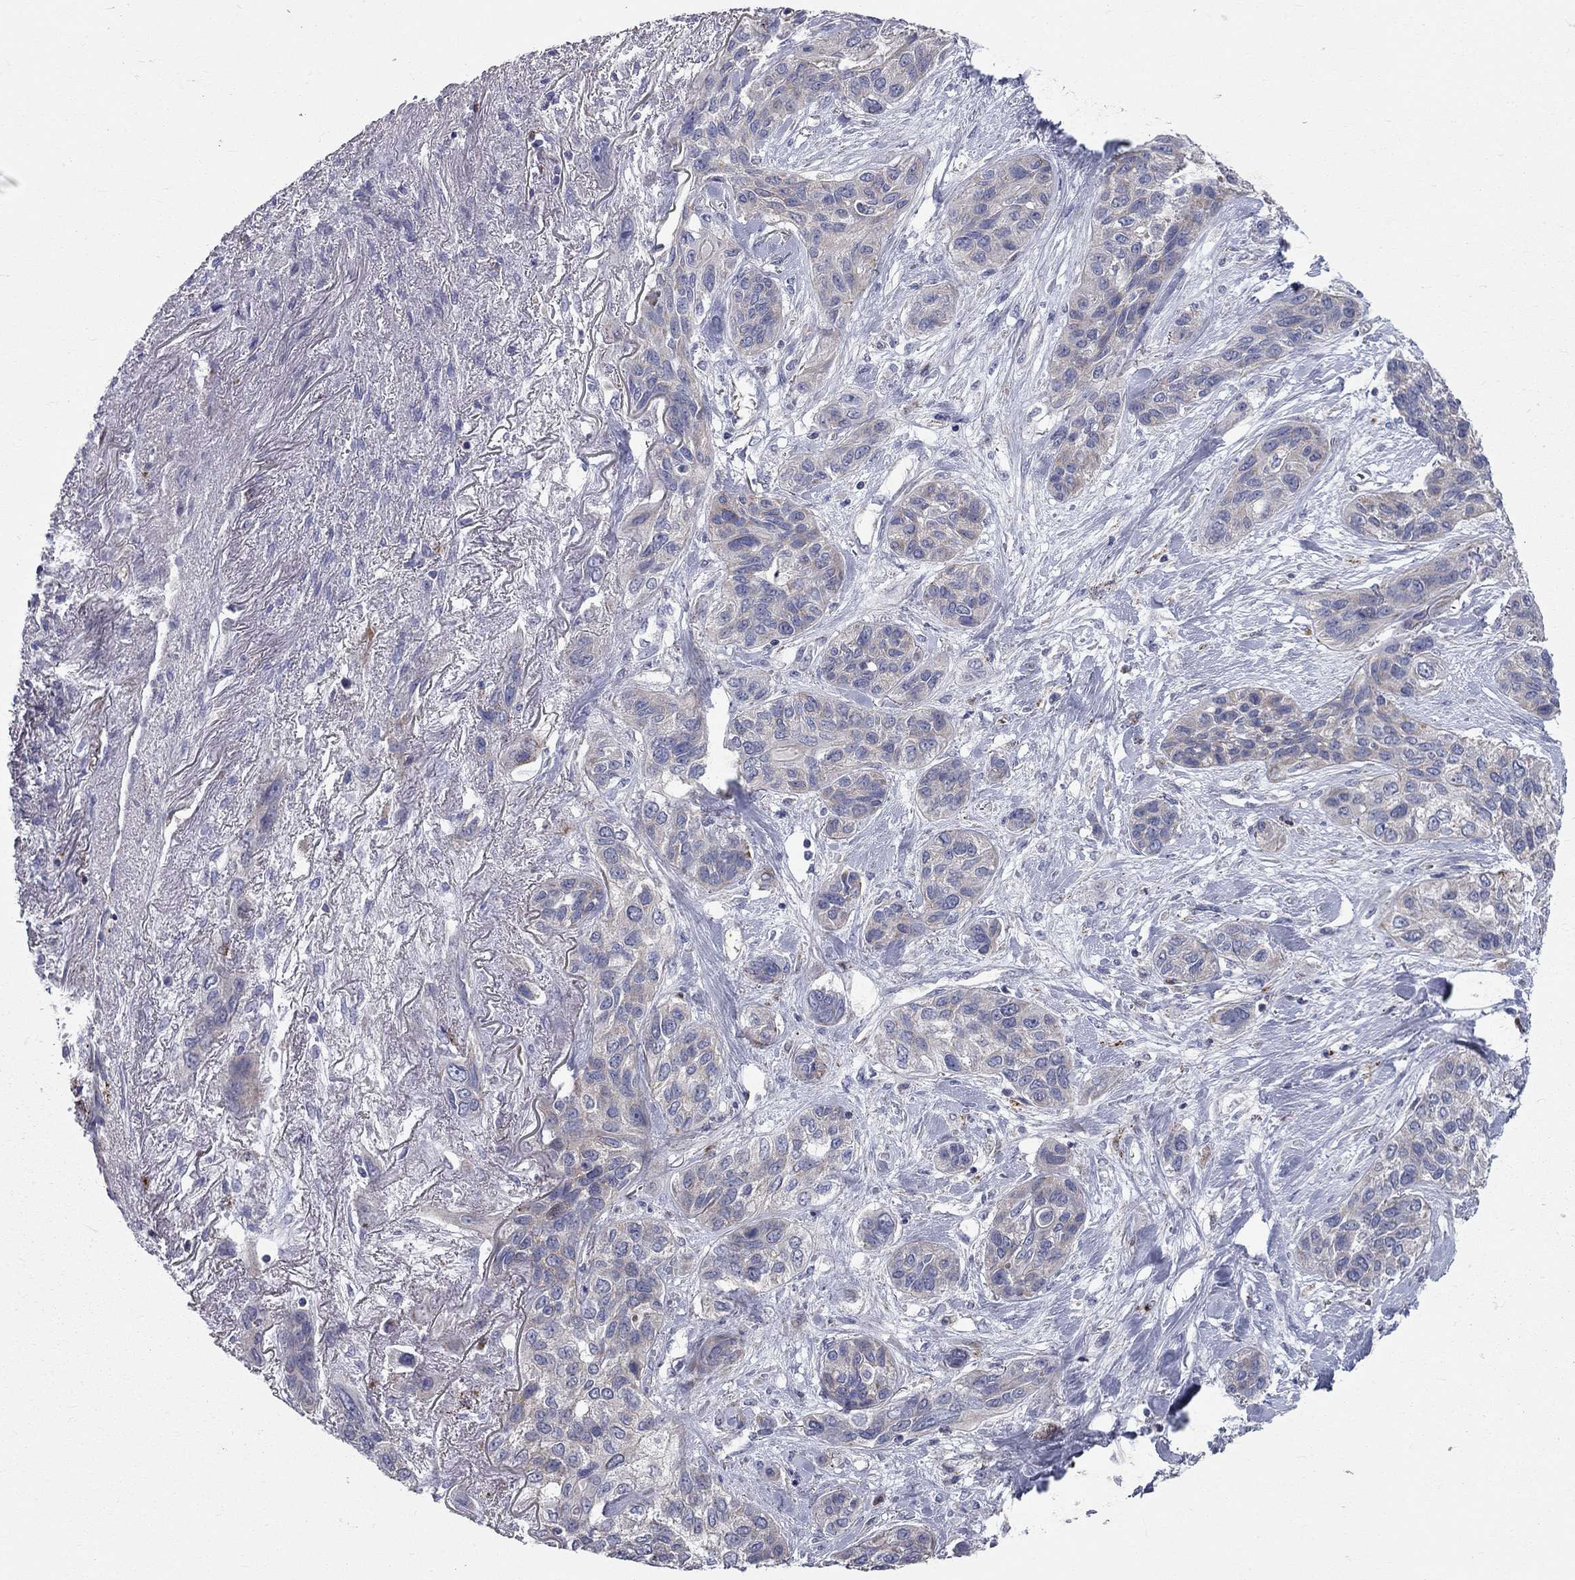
{"staining": {"intensity": "negative", "quantity": "none", "location": "none"}, "tissue": "lung cancer", "cell_type": "Tumor cells", "image_type": "cancer", "snomed": [{"axis": "morphology", "description": "Squamous cell carcinoma, NOS"}, {"axis": "topography", "description": "Lung"}], "caption": "A high-resolution photomicrograph shows IHC staining of lung squamous cell carcinoma, which exhibits no significant positivity in tumor cells.", "gene": "KANSL1L", "patient": {"sex": "female", "age": 70}}